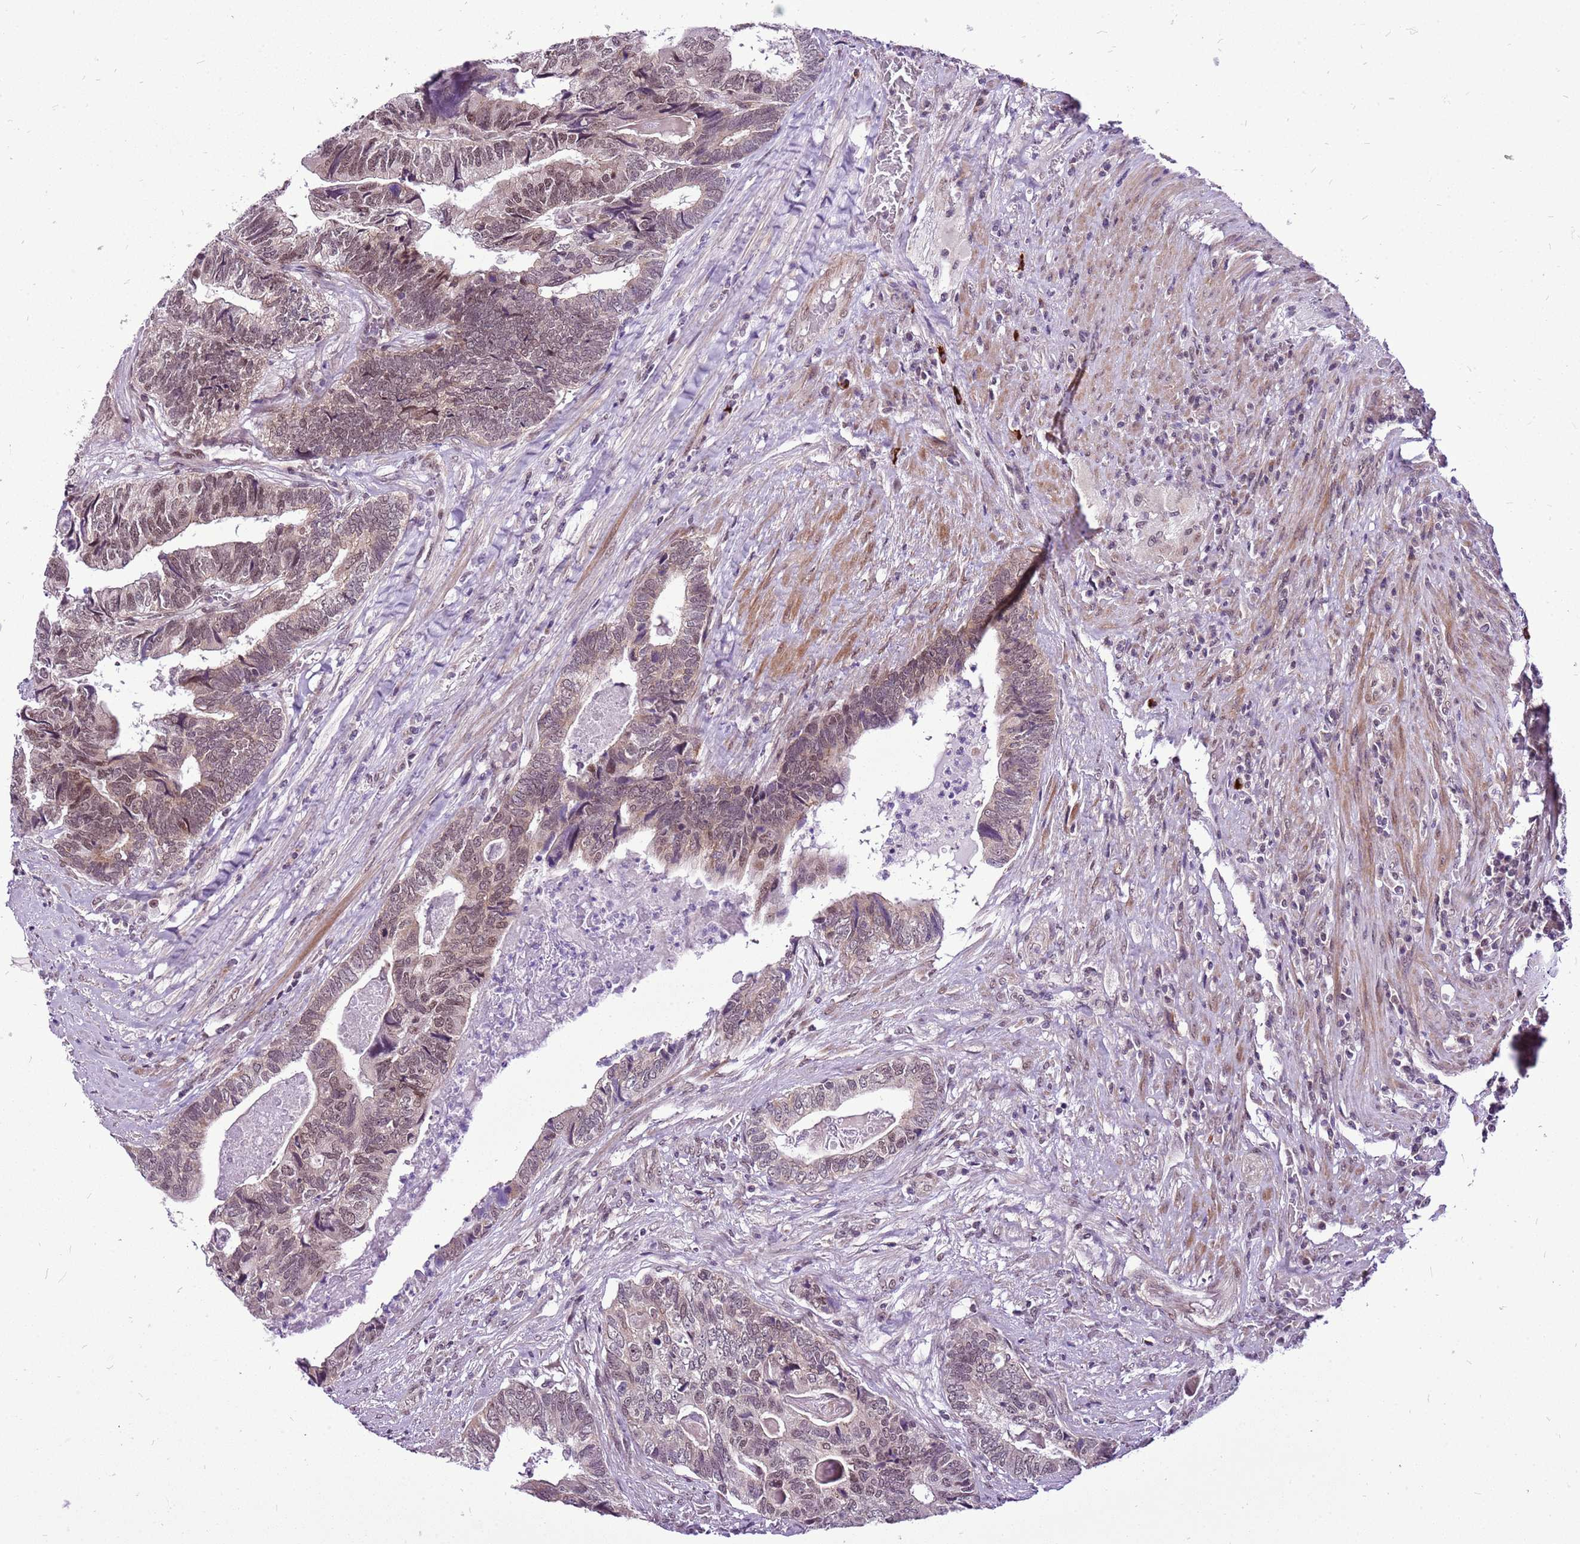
{"staining": {"intensity": "moderate", "quantity": "25%-75%", "location": "nuclear"}, "tissue": "colorectal cancer", "cell_type": "Tumor cells", "image_type": "cancer", "snomed": [{"axis": "morphology", "description": "Adenocarcinoma, NOS"}, {"axis": "topography", "description": "Colon"}], "caption": "Immunohistochemistry (IHC) image of colorectal adenocarcinoma stained for a protein (brown), which exhibits medium levels of moderate nuclear positivity in about 25%-75% of tumor cells.", "gene": "CCDC166", "patient": {"sex": "female", "age": 67}}